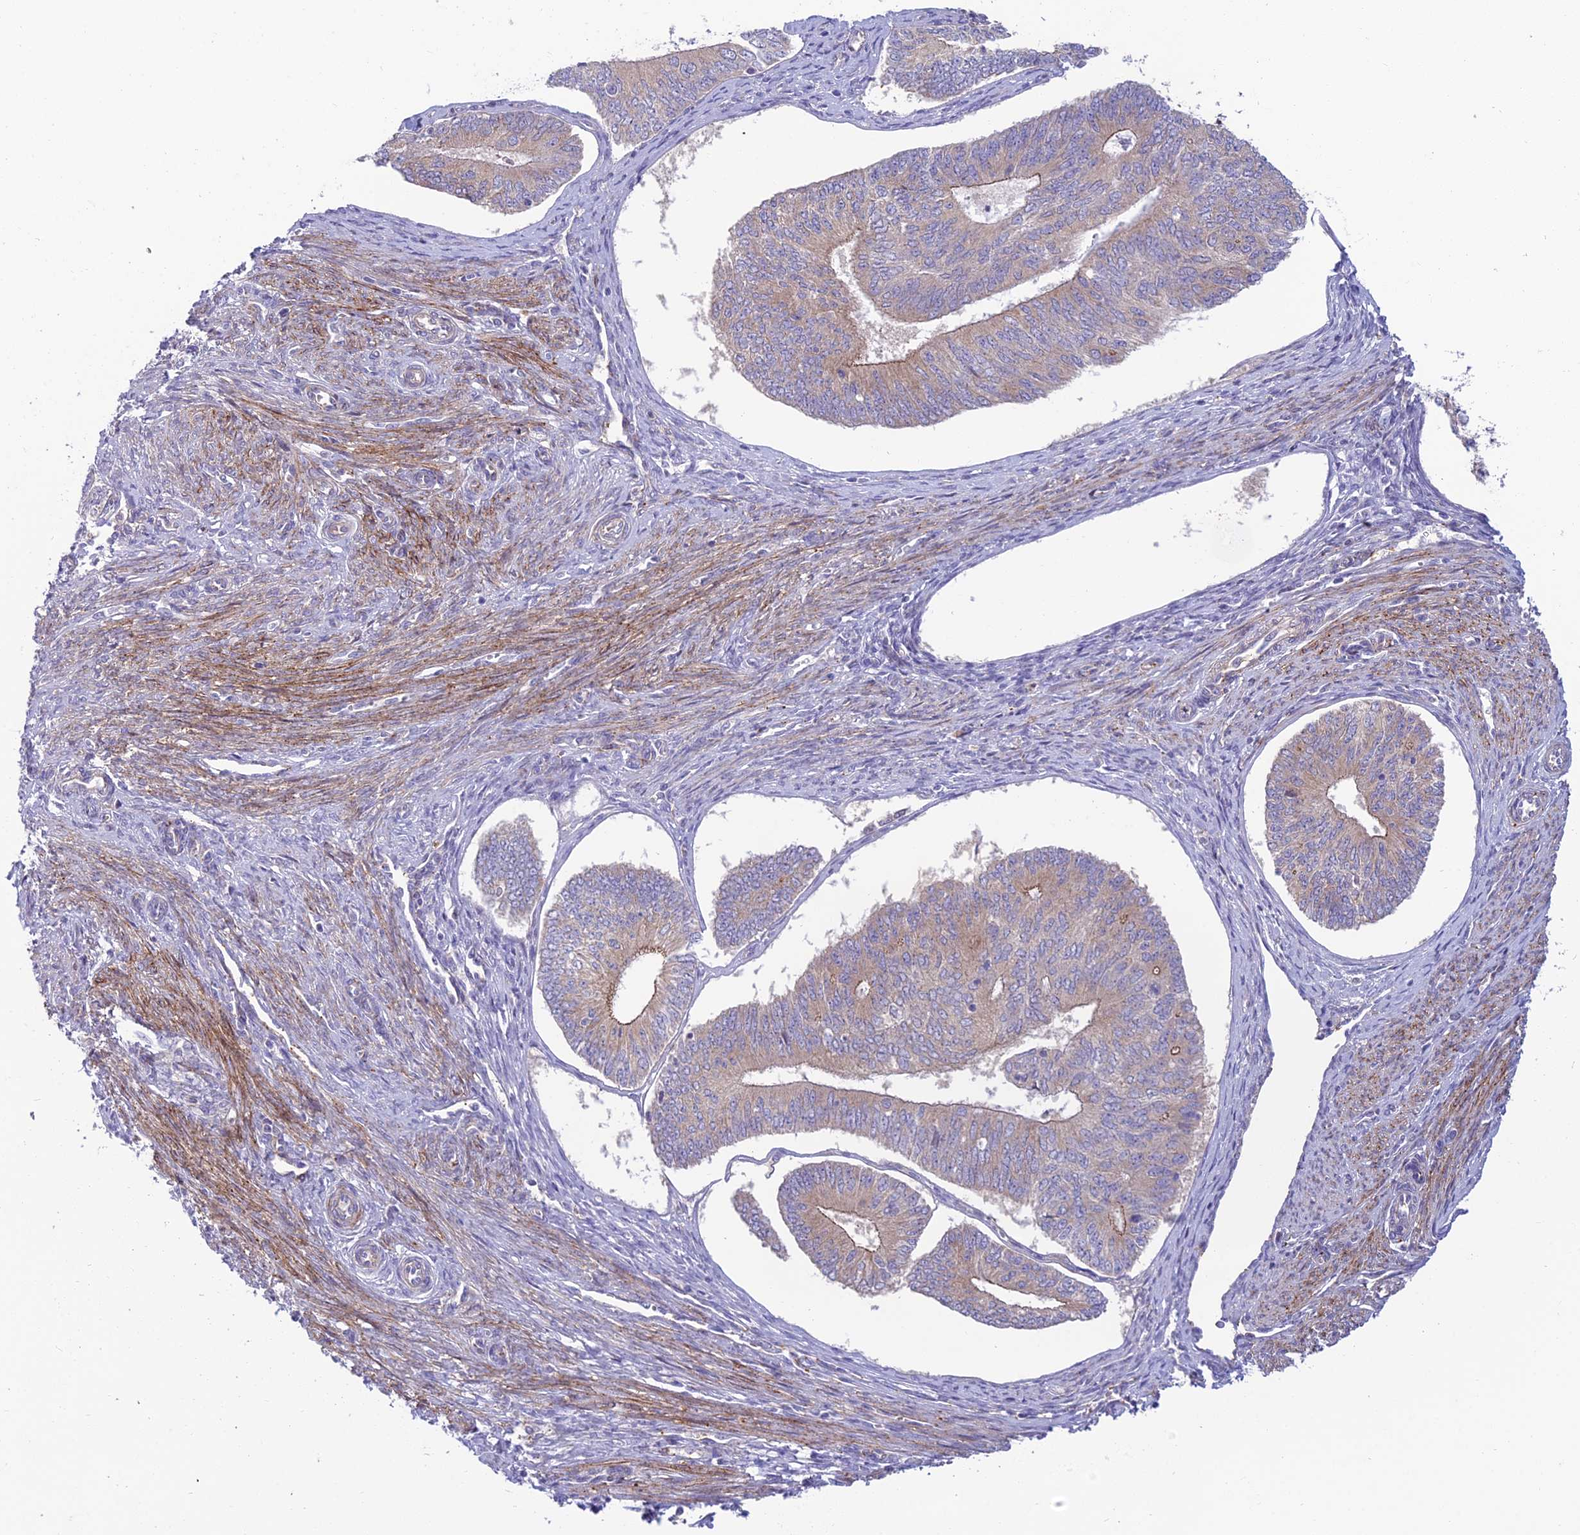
{"staining": {"intensity": "weak", "quantity": "25%-75%", "location": "cytoplasmic/membranous"}, "tissue": "endometrial cancer", "cell_type": "Tumor cells", "image_type": "cancer", "snomed": [{"axis": "morphology", "description": "Adenocarcinoma, NOS"}, {"axis": "topography", "description": "Endometrium"}], "caption": "Endometrial cancer tissue reveals weak cytoplasmic/membranous staining in about 25%-75% of tumor cells, visualized by immunohistochemistry. Ihc stains the protein of interest in brown and the nuclei are stained blue.", "gene": "DUS2", "patient": {"sex": "female", "age": 68}}